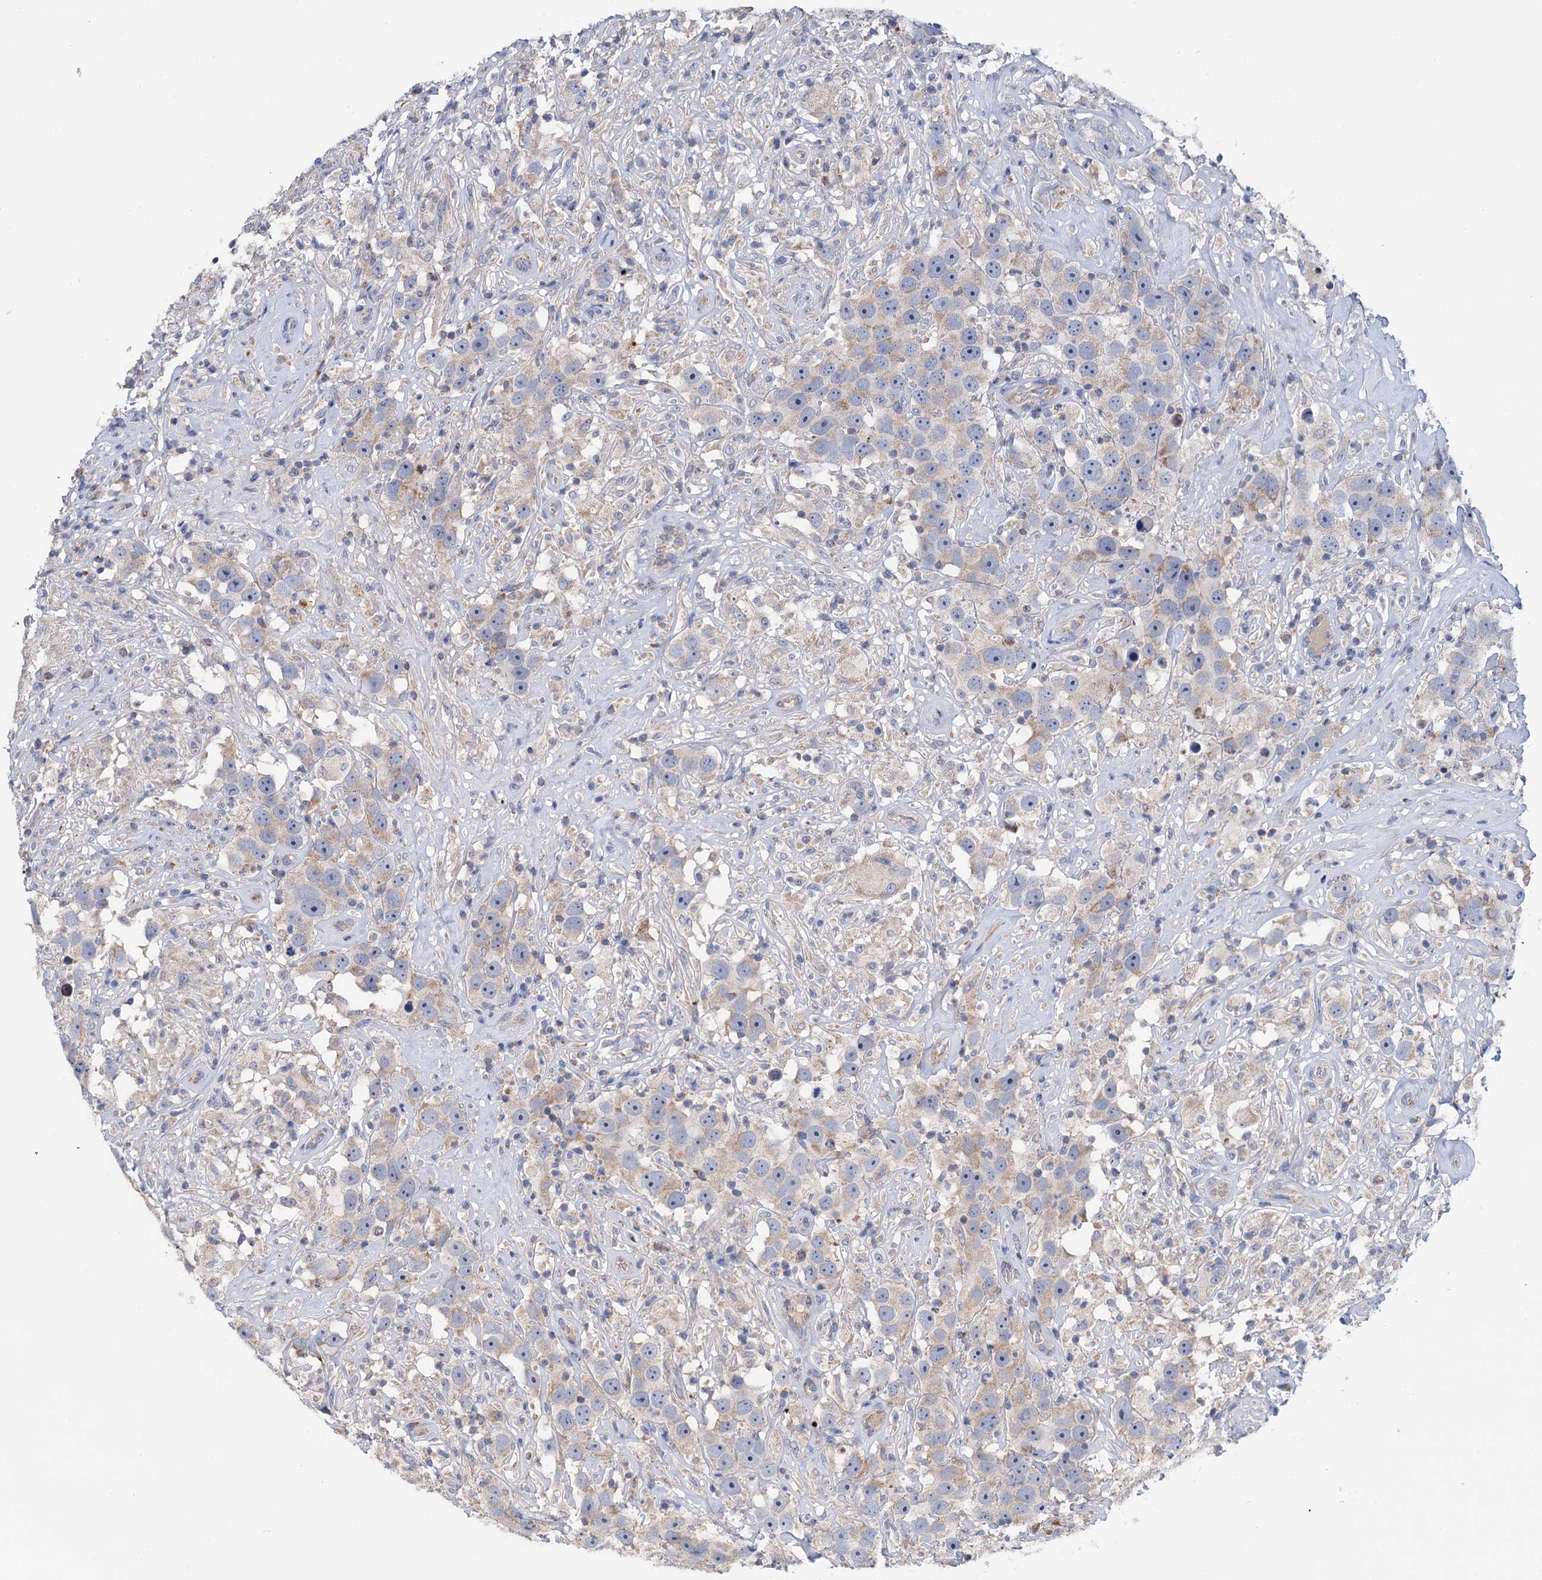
{"staining": {"intensity": "weak", "quantity": "<25%", "location": "cytoplasmic/membranous"}, "tissue": "testis cancer", "cell_type": "Tumor cells", "image_type": "cancer", "snomed": [{"axis": "morphology", "description": "Seminoma, NOS"}, {"axis": "topography", "description": "Testis"}], "caption": "A photomicrograph of human testis seminoma is negative for staining in tumor cells.", "gene": "MRPL48", "patient": {"sex": "male", "age": 49}}